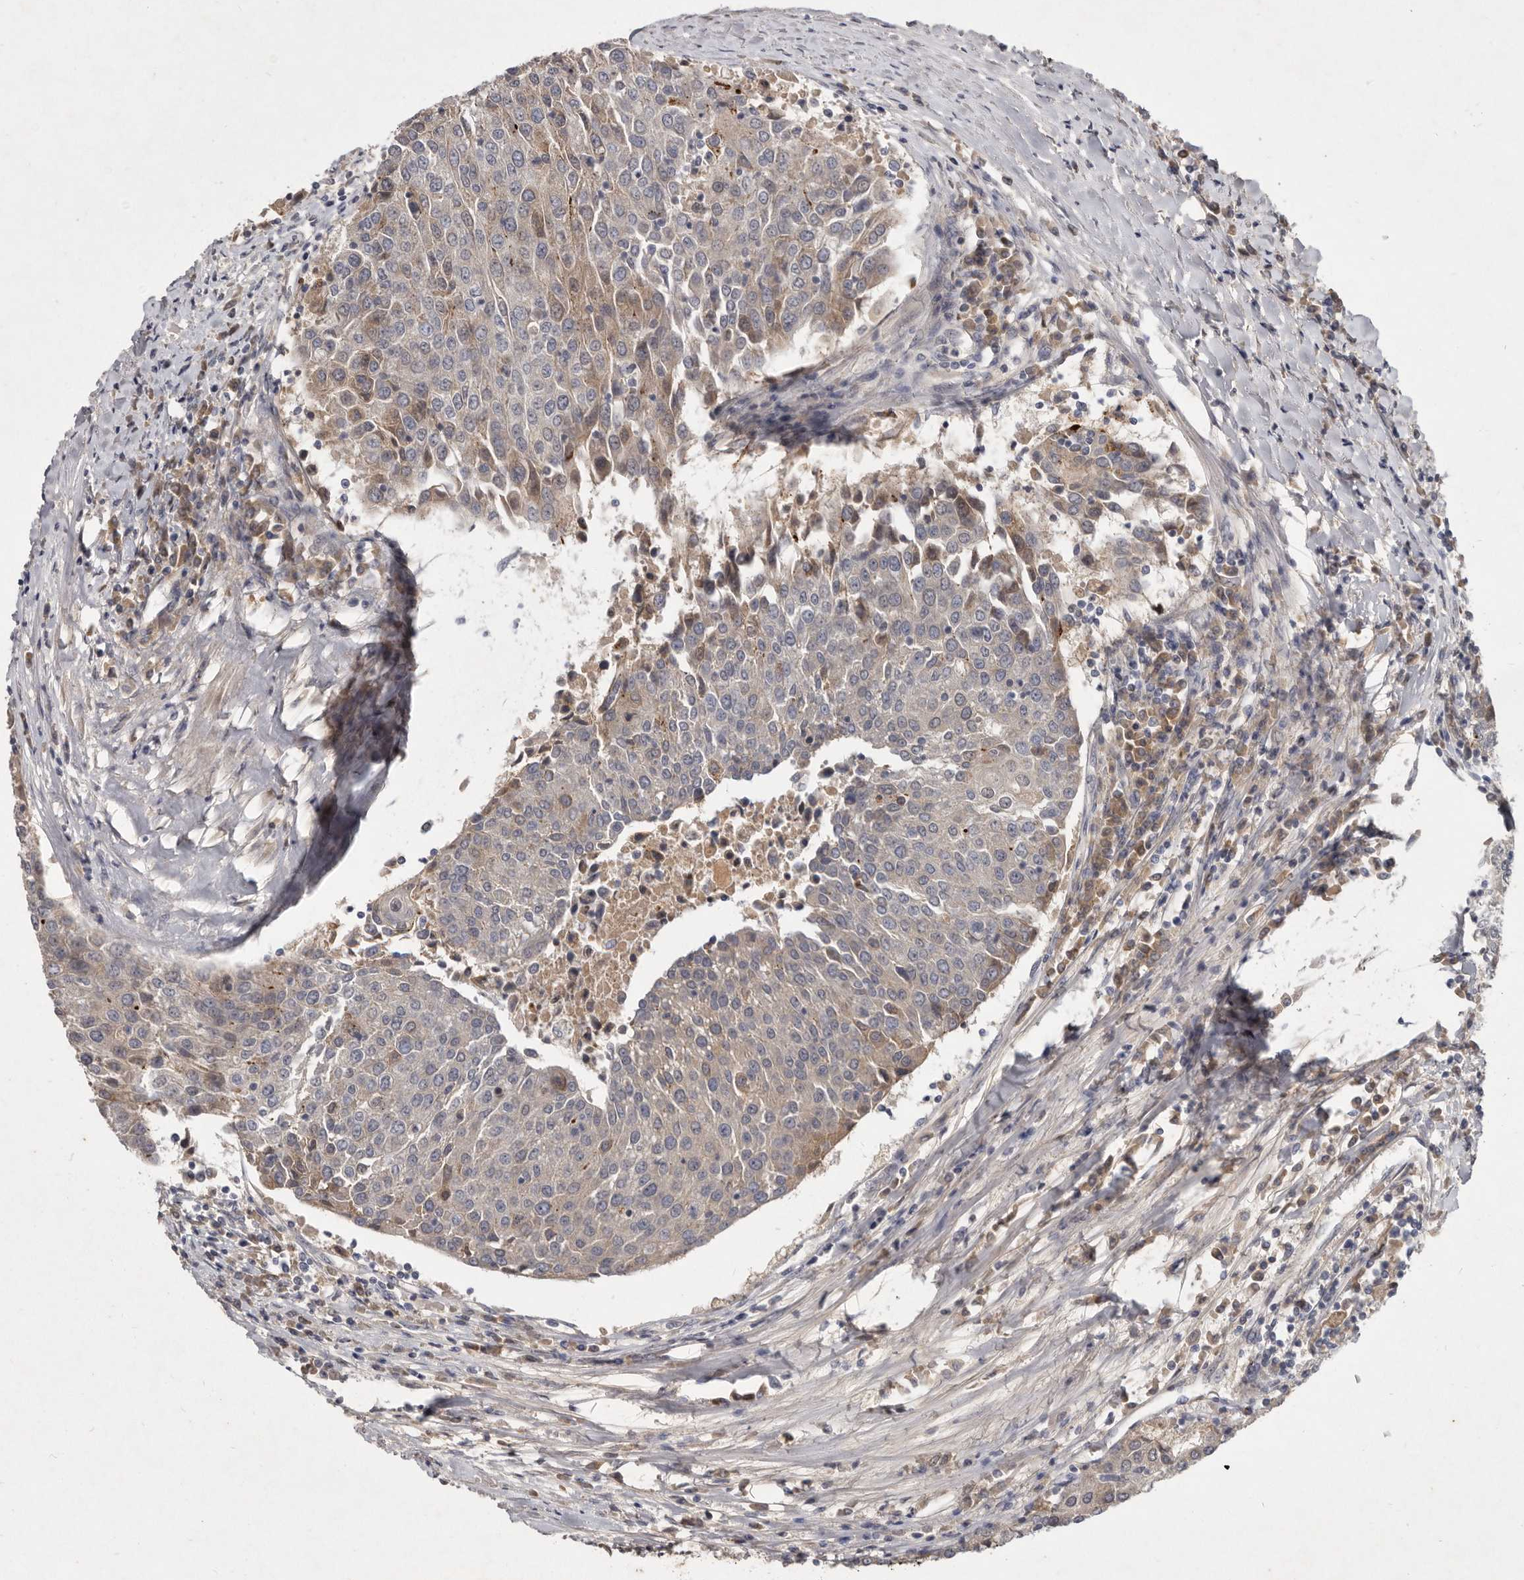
{"staining": {"intensity": "weak", "quantity": "<25%", "location": "cytoplasmic/membranous"}, "tissue": "urothelial cancer", "cell_type": "Tumor cells", "image_type": "cancer", "snomed": [{"axis": "morphology", "description": "Urothelial carcinoma, High grade"}, {"axis": "topography", "description": "Urinary bladder"}], "caption": "There is no significant expression in tumor cells of urothelial cancer.", "gene": "SLC22A1", "patient": {"sex": "female", "age": 85}}